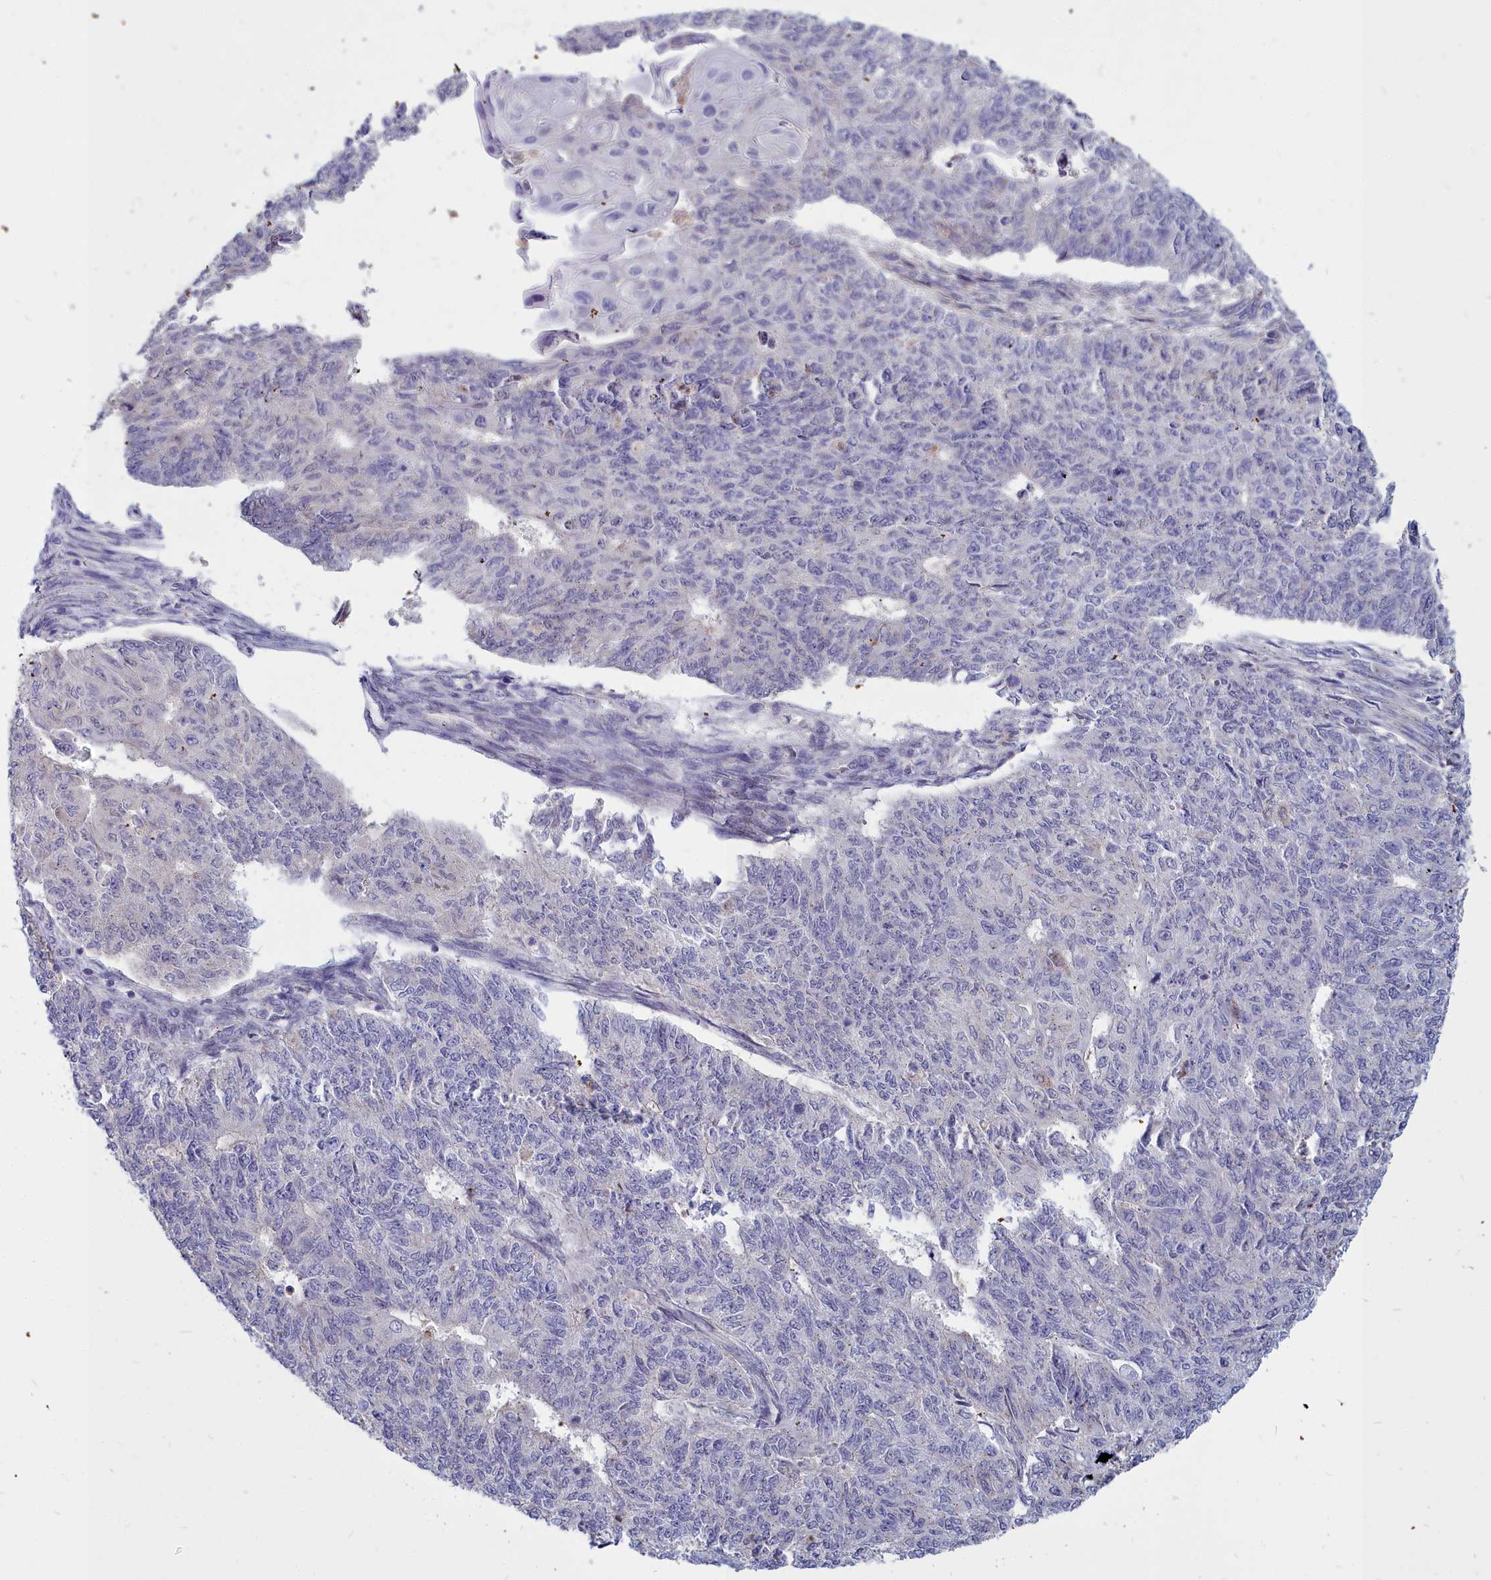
{"staining": {"intensity": "negative", "quantity": "none", "location": "none"}, "tissue": "endometrial cancer", "cell_type": "Tumor cells", "image_type": "cancer", "snomed": [{"axis": "morphology", "description": "Adenocarcinoma, NOS"}, {"axis": "topography", "description": "Endometrium"}], "caption": "IHC of human endometrial cancer (adenocarcinoma) demonstrates no positivity in tumor cells. (DAB immunohistochemistry (IHC) visualized using brightfield microscopy, high magnification).", "gene": "NOXA1", "patient": {"sex": "female", "age": 32}}